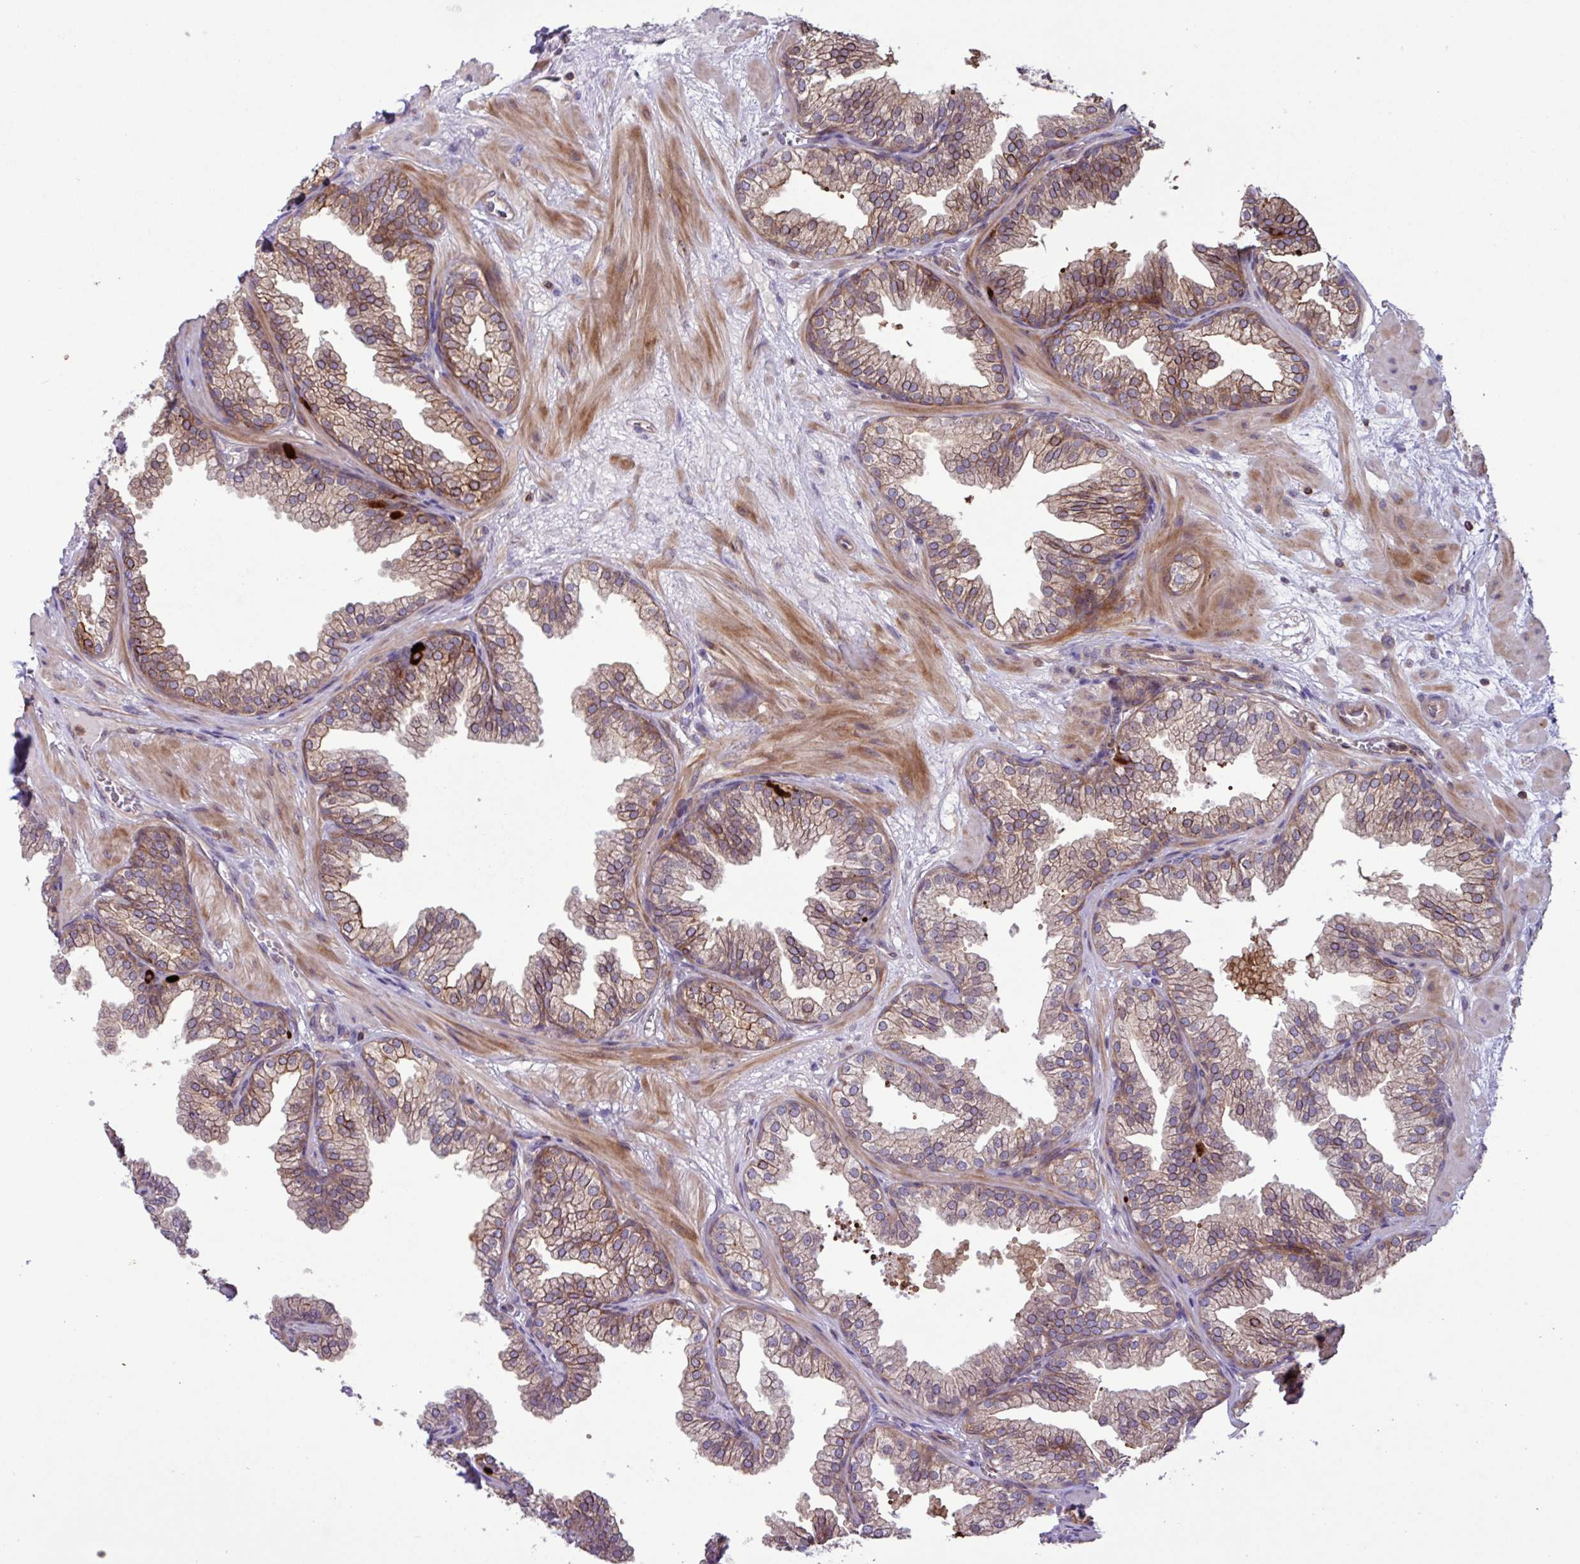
{"staining": {"intensity": "moderate", "quantity": ">75%", "location": "cytoplasmic/membranous"}, "tissue": "prostate", "cell_type": "Glandular cells", "image_type": "normal", "snomed": [{"axis": "morphology", "description": "Normal tissue, NOS"}, {"axis": "topography", "description": "Prostate"}], "caption": "Normal prostate reveals moderate cytoplasmic/membranous positivity in about >75% of glandular cells, visualized by immunohistochemistry.", "gene": "CNTRL", "patient": {"sex": "male", "age": 37}}